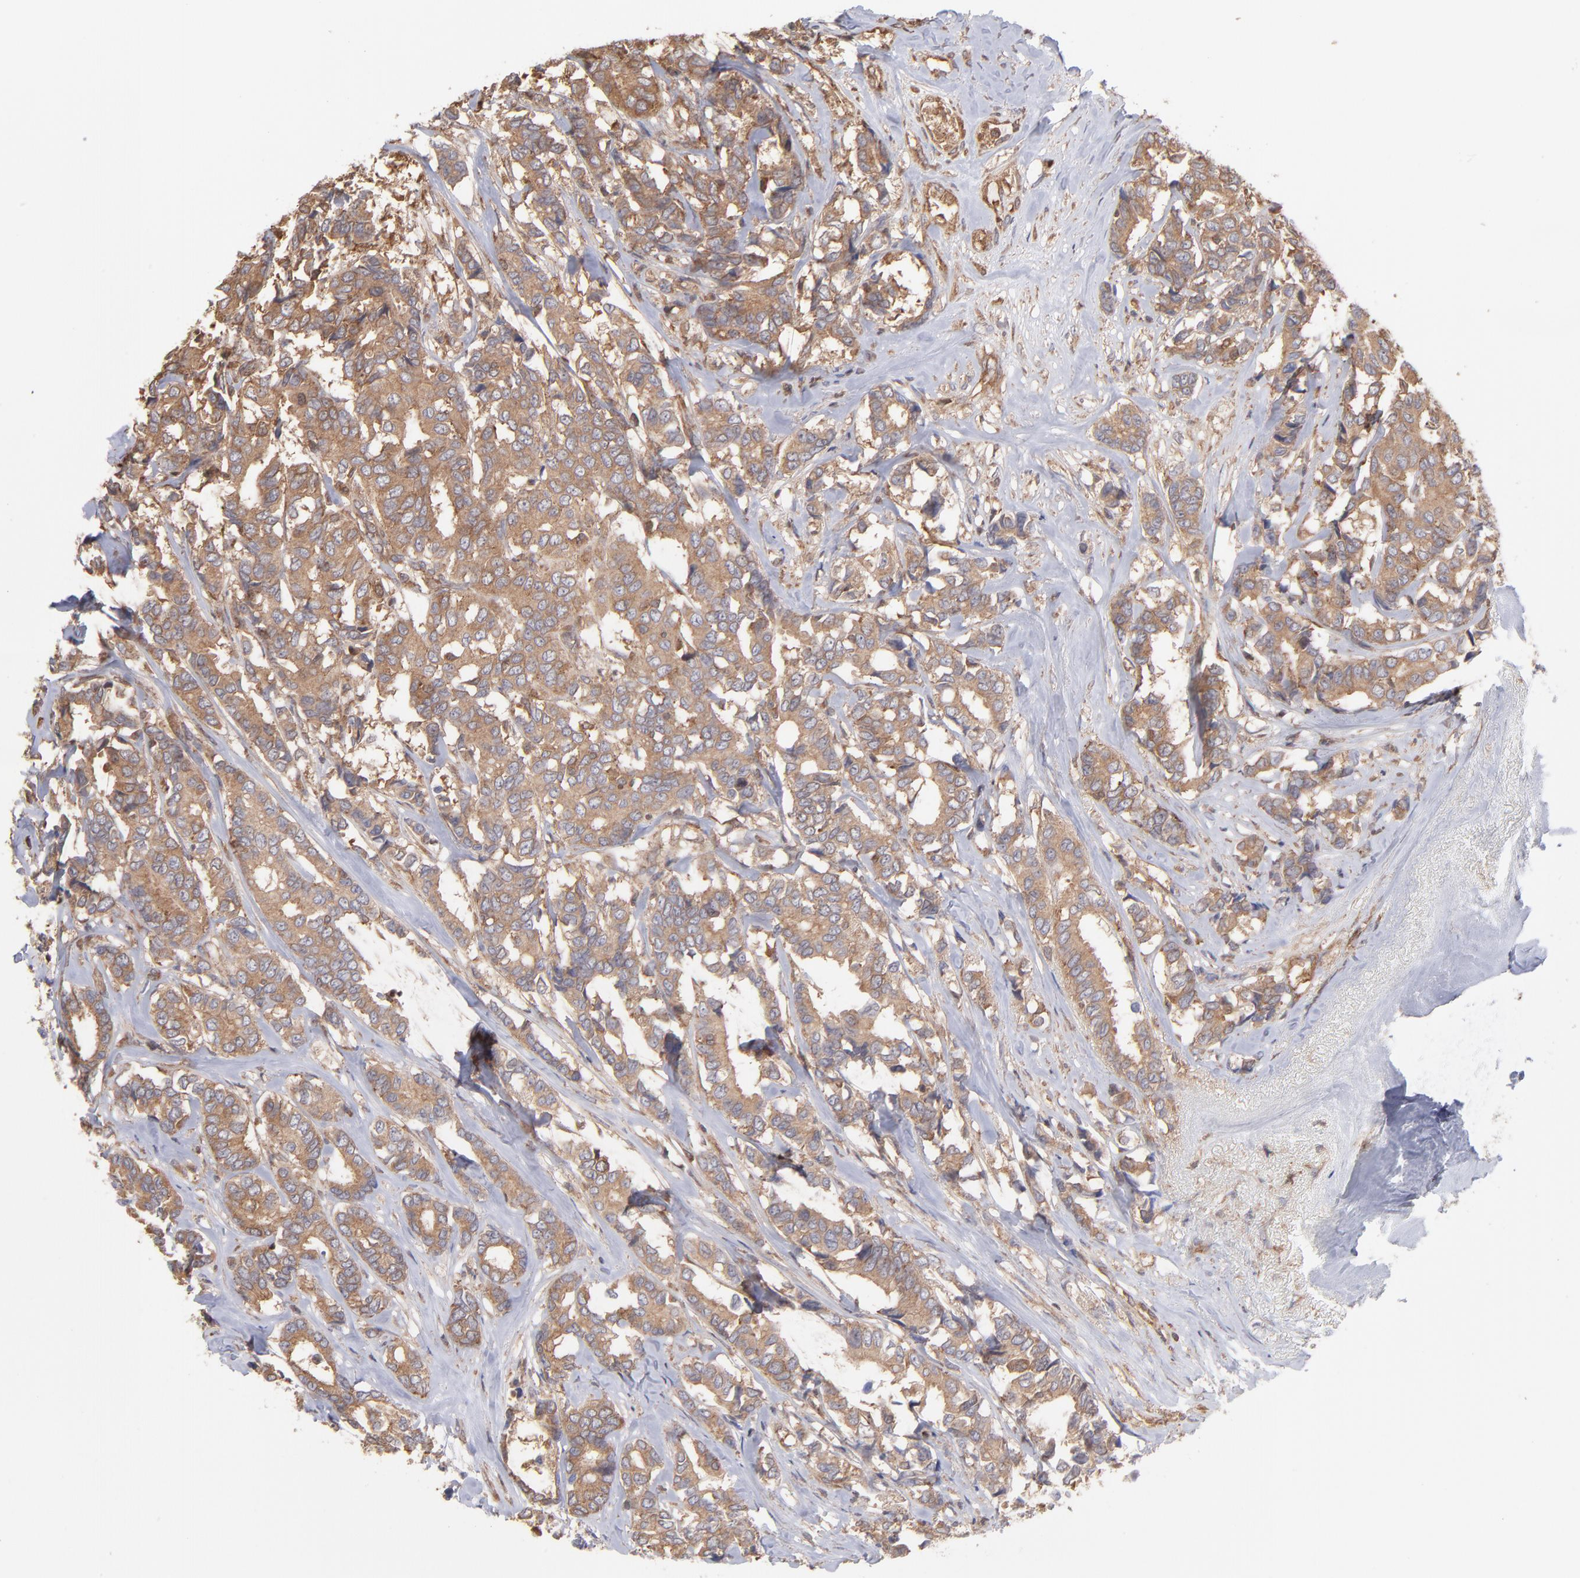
{"staining": {"intensity": "moderate", "quantity": ">75%", "location": "cytoplasmic/membranous"}, "tissue": "breast cancer", "cell_type": "Tumor cells", "image_type": "cancer", "snomed": [{"axis": "morphology", "description": "Duct carcinoma"}, {"axis": "topography", "description": "Breast"}], "caption": "A medium amount of moderate cytoplasmic/membranous positivity is present in approximately >75% of tumor cells in breast invasive ductal carcinoma tissue.", "gene": "MAPRE1", "patient": {"sex": "female", "age": 87}}